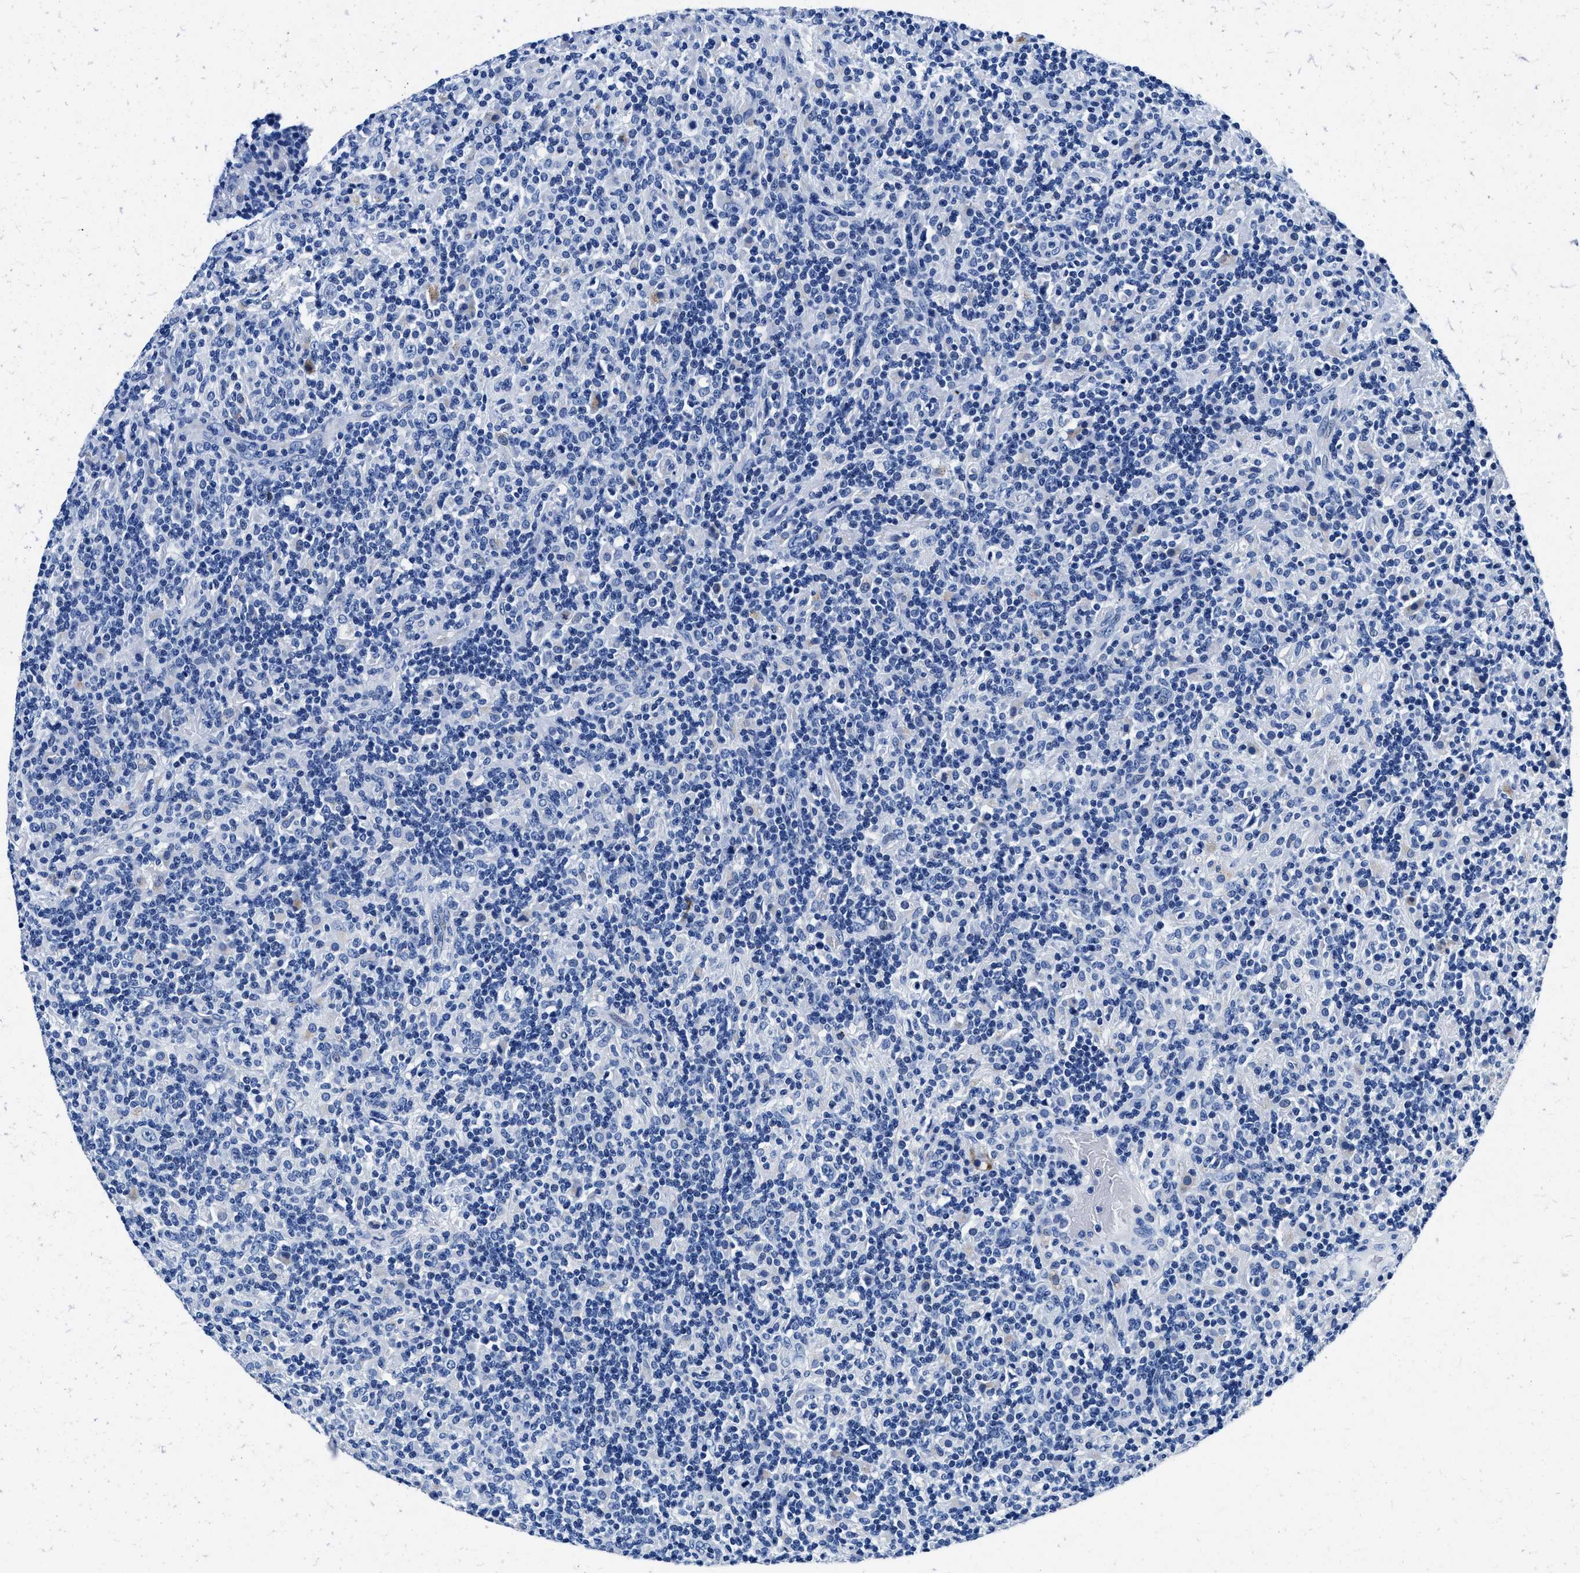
{"staining": {"intensity": "negative", "quantity": "none", "location": "none"}, "tissue": "lymphoma", "cell_type": "Tumor cells", "image_type": "cancer", "snomed": [{"axis": "morphology", "description": "Hodgkin's disease, NOS"}, {"axis": "topography", "description": "Lymph node"}], "caption": "This image is of Hodgkin's disease stained with immunohistochemistry to label a protein in brown with the nuclei are counter-stained blue. There is no staining in tumor cells.", "gene": "OR14K1", "patient": {"sex": "male", "age": 70}}